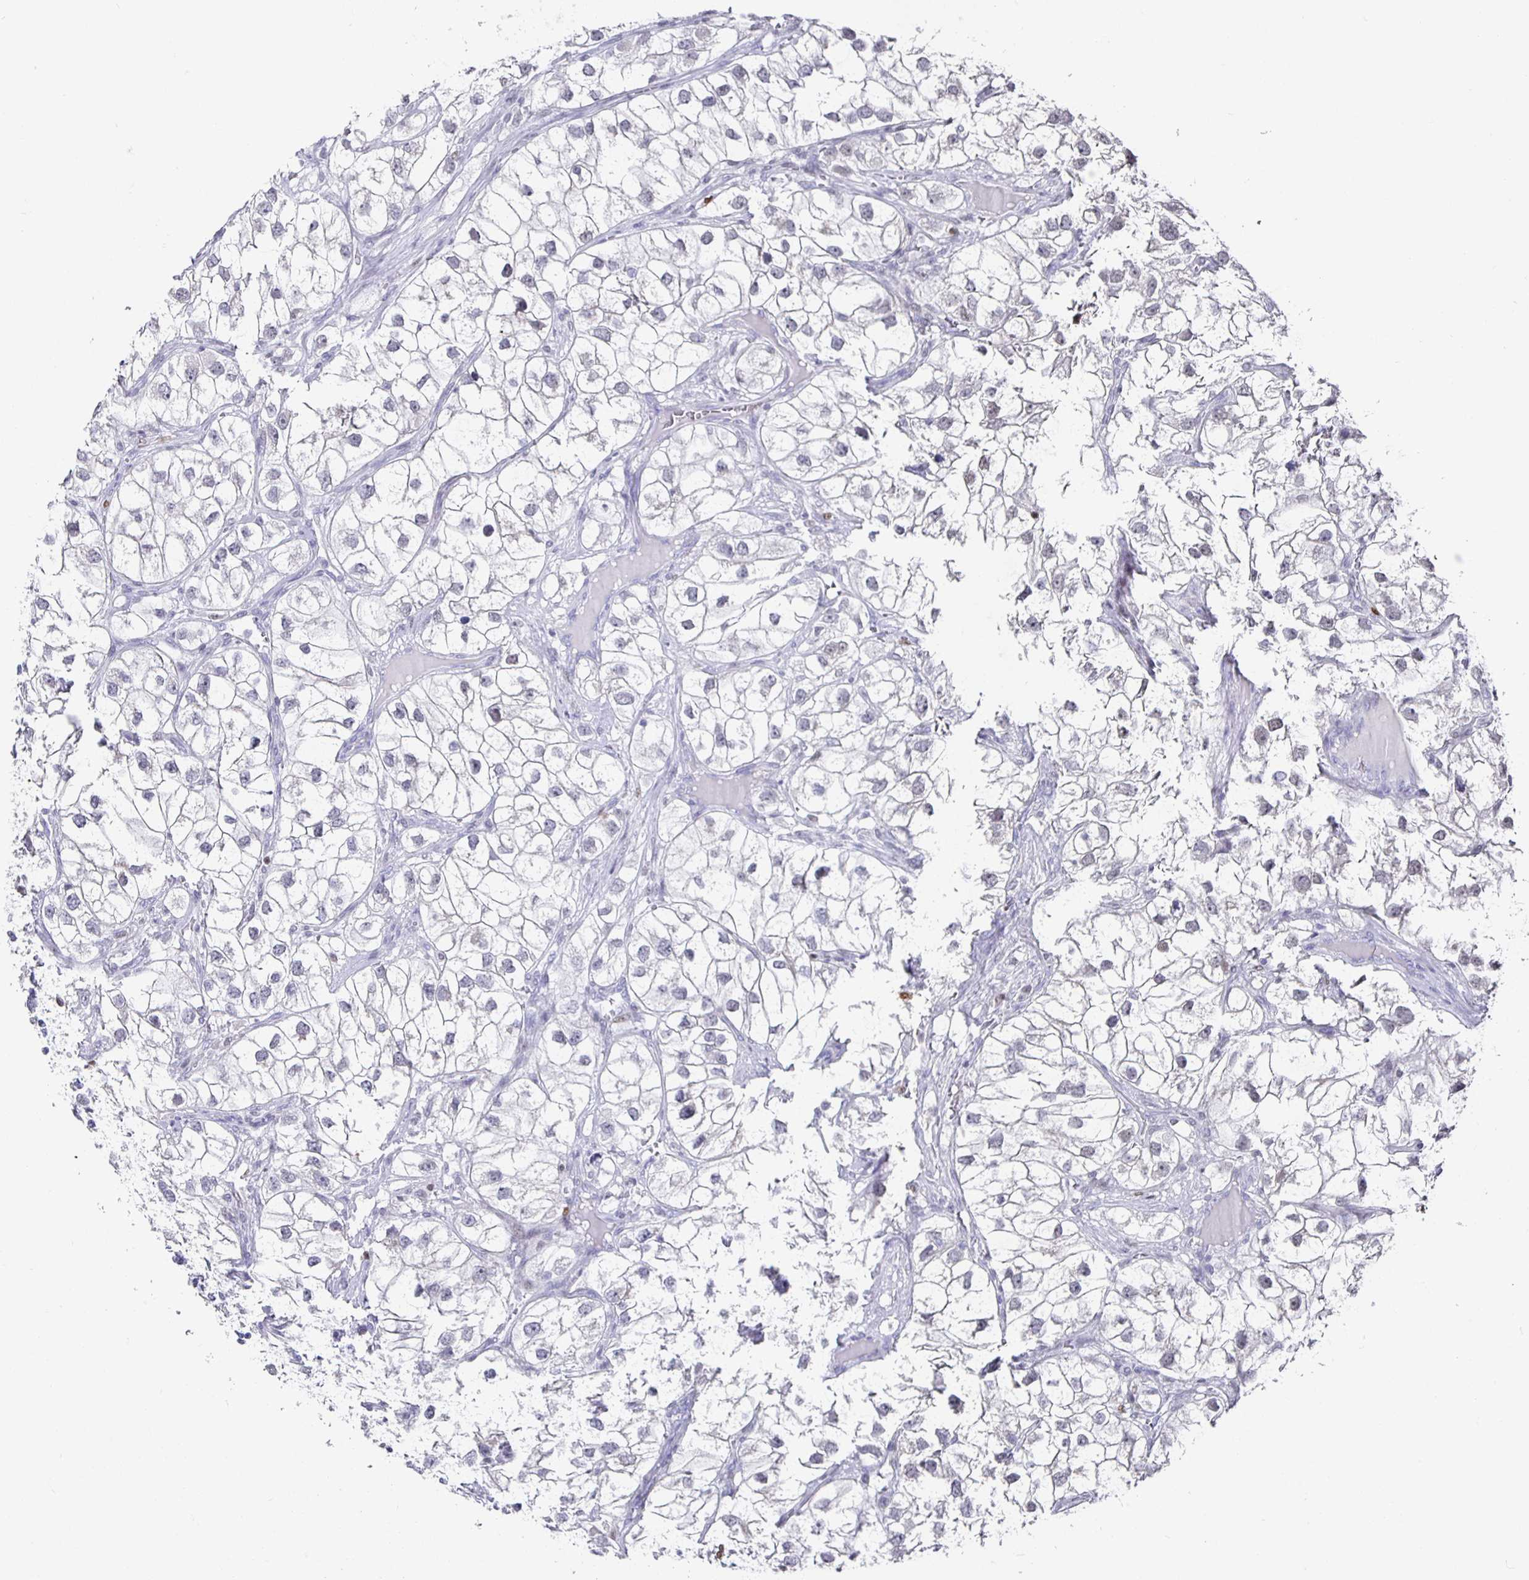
{"staining": {"intensity": "negative", "quantity": "none", "location": "none"}, "tissue": "renal cancer", "cell_type": "Tumor cells", "image_type": "cancer", "snomed": [{"axis": "morphology", "description": "Adenocarcinoma, NOS"}, {"axis": "topography", "description": "Kidney"}], "caption": "IHC of renal cancer (adenocarcinoma) demonstrates no expression in tumor cells. Nuclei are stained in blue.", "gene": "RUNX2", "patient": {"sex": "male", "age": 59}}